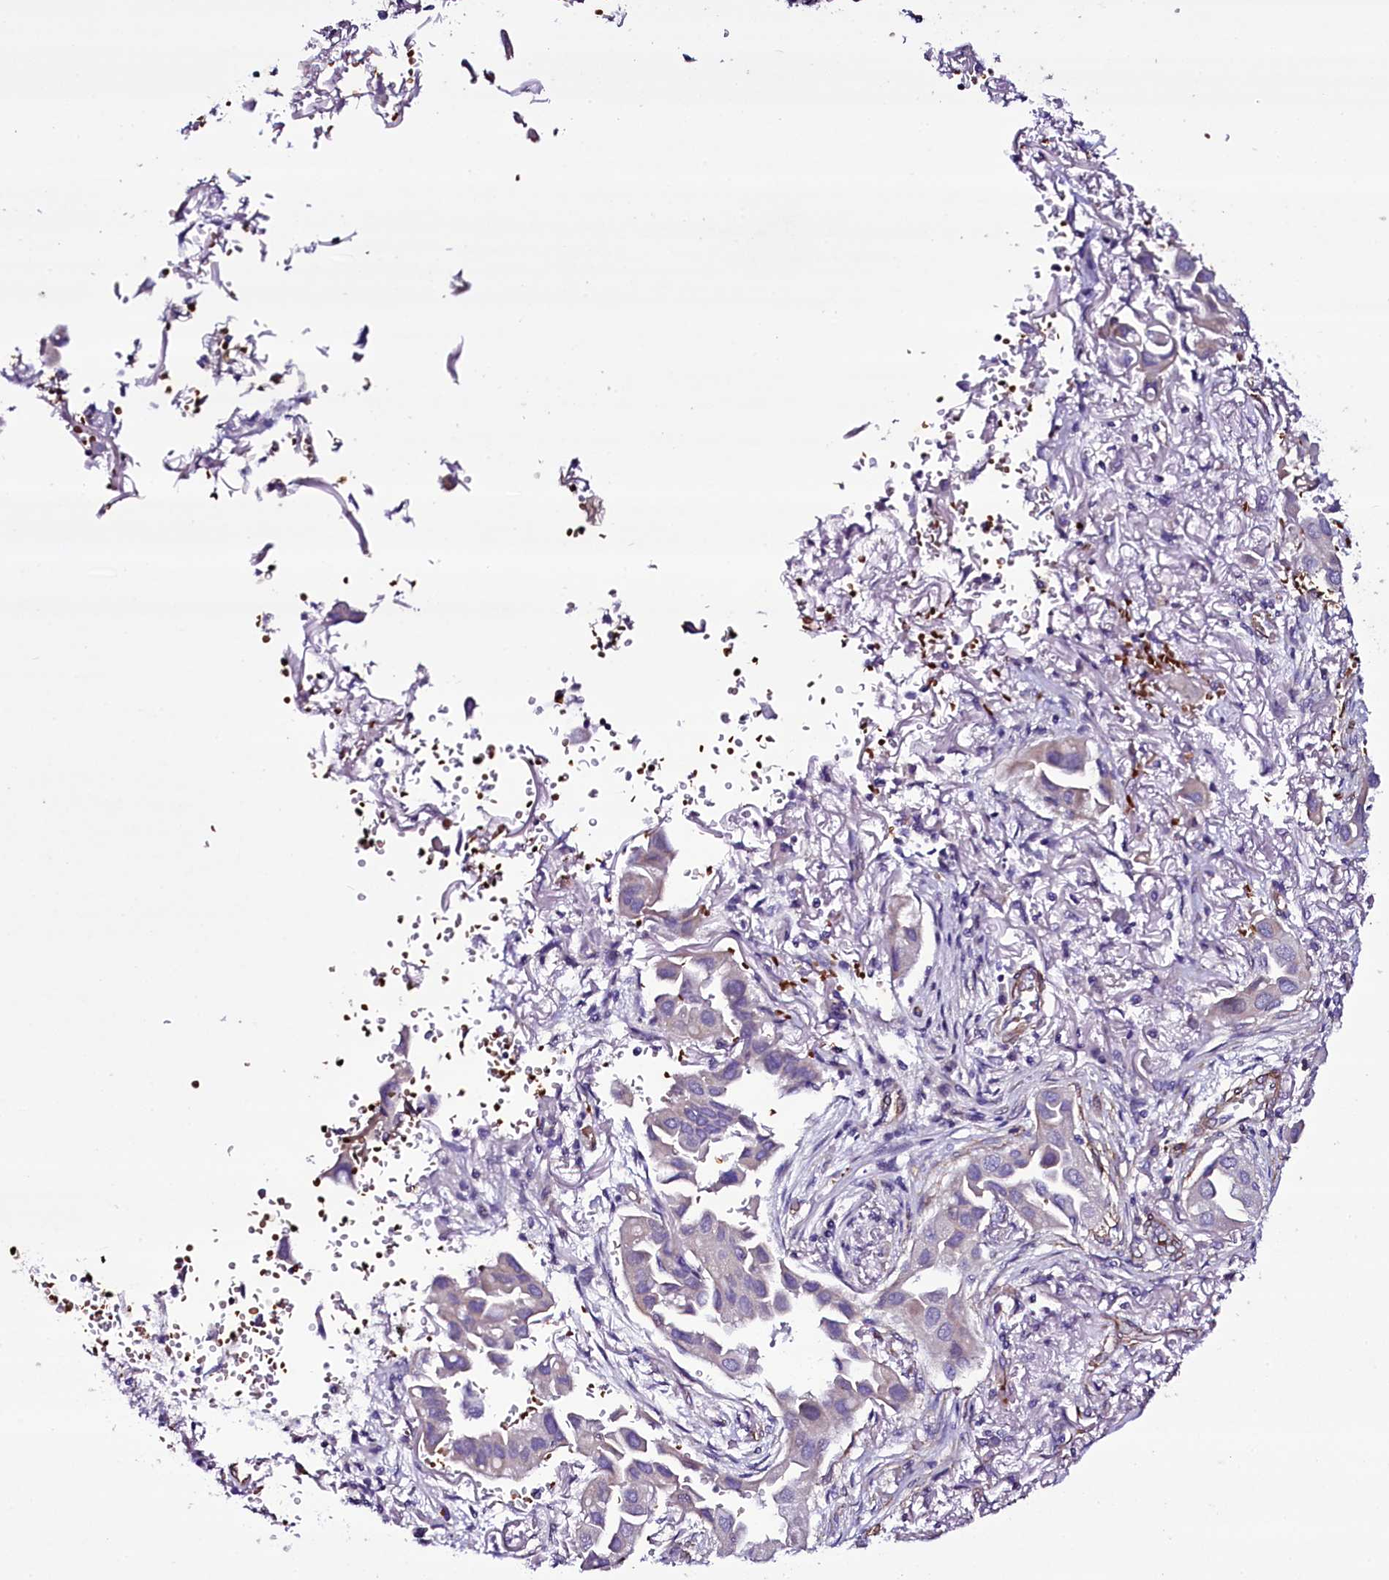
{"staining": {"intensity": "negative", "quantity": "none", "location": "none"}, "tissue": "lung cancer", "cell_type": "Tumor cells", "image_type": "cancer", "snomed": [{"axis": "morphology", "description": "Adenocarcinoma, NOS"}, {"axis": "topography", "description": "Lung"}], "caption": "Tumor cells are negative for brown protein staining in adenocarcinoma (lung). (DAB (3,3'-diaminobenzidine) immunohistochemistry, high magnification).", "gene": "MEX3C", "patient": {"sex": "female", "age": 76}}